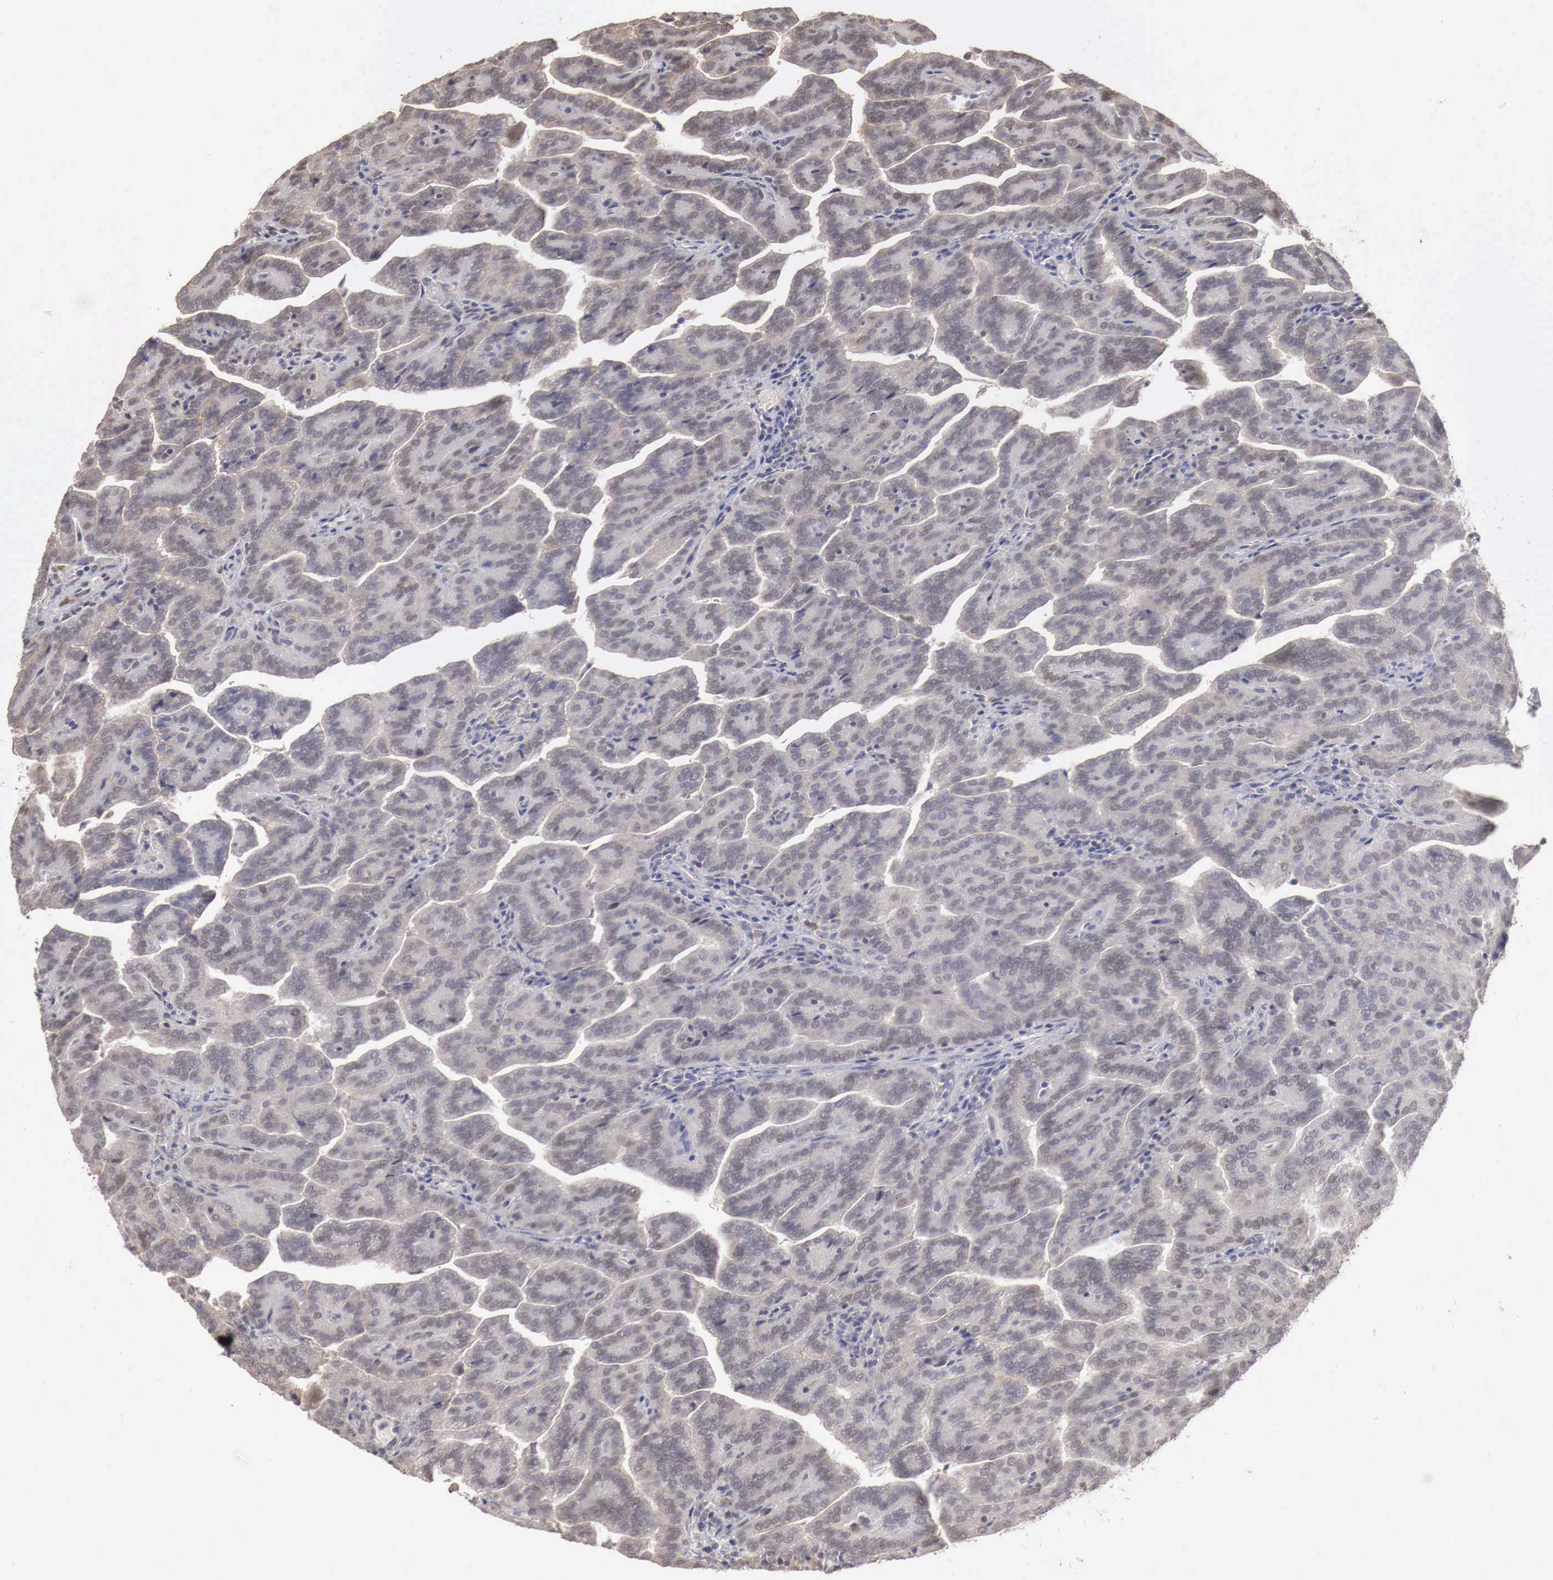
{"staining": {"intensity": "negative", "quantity": "none", "location": "none"}, "tissue": "renal cancer", "cell_type": "Tumor cells", "image_type": "cancer", "snomed": [{"axis": "morphology", "description": "Adenocarcinoma, NOS"}, {"axis": "topography", "description": "Kidney"}], "caption": "Human renal cancer stained for a protein using IHC shows no staining in tumor cells.", "gene": "KHDRBS2", "patient": {"sex": "male", "age": 61}}